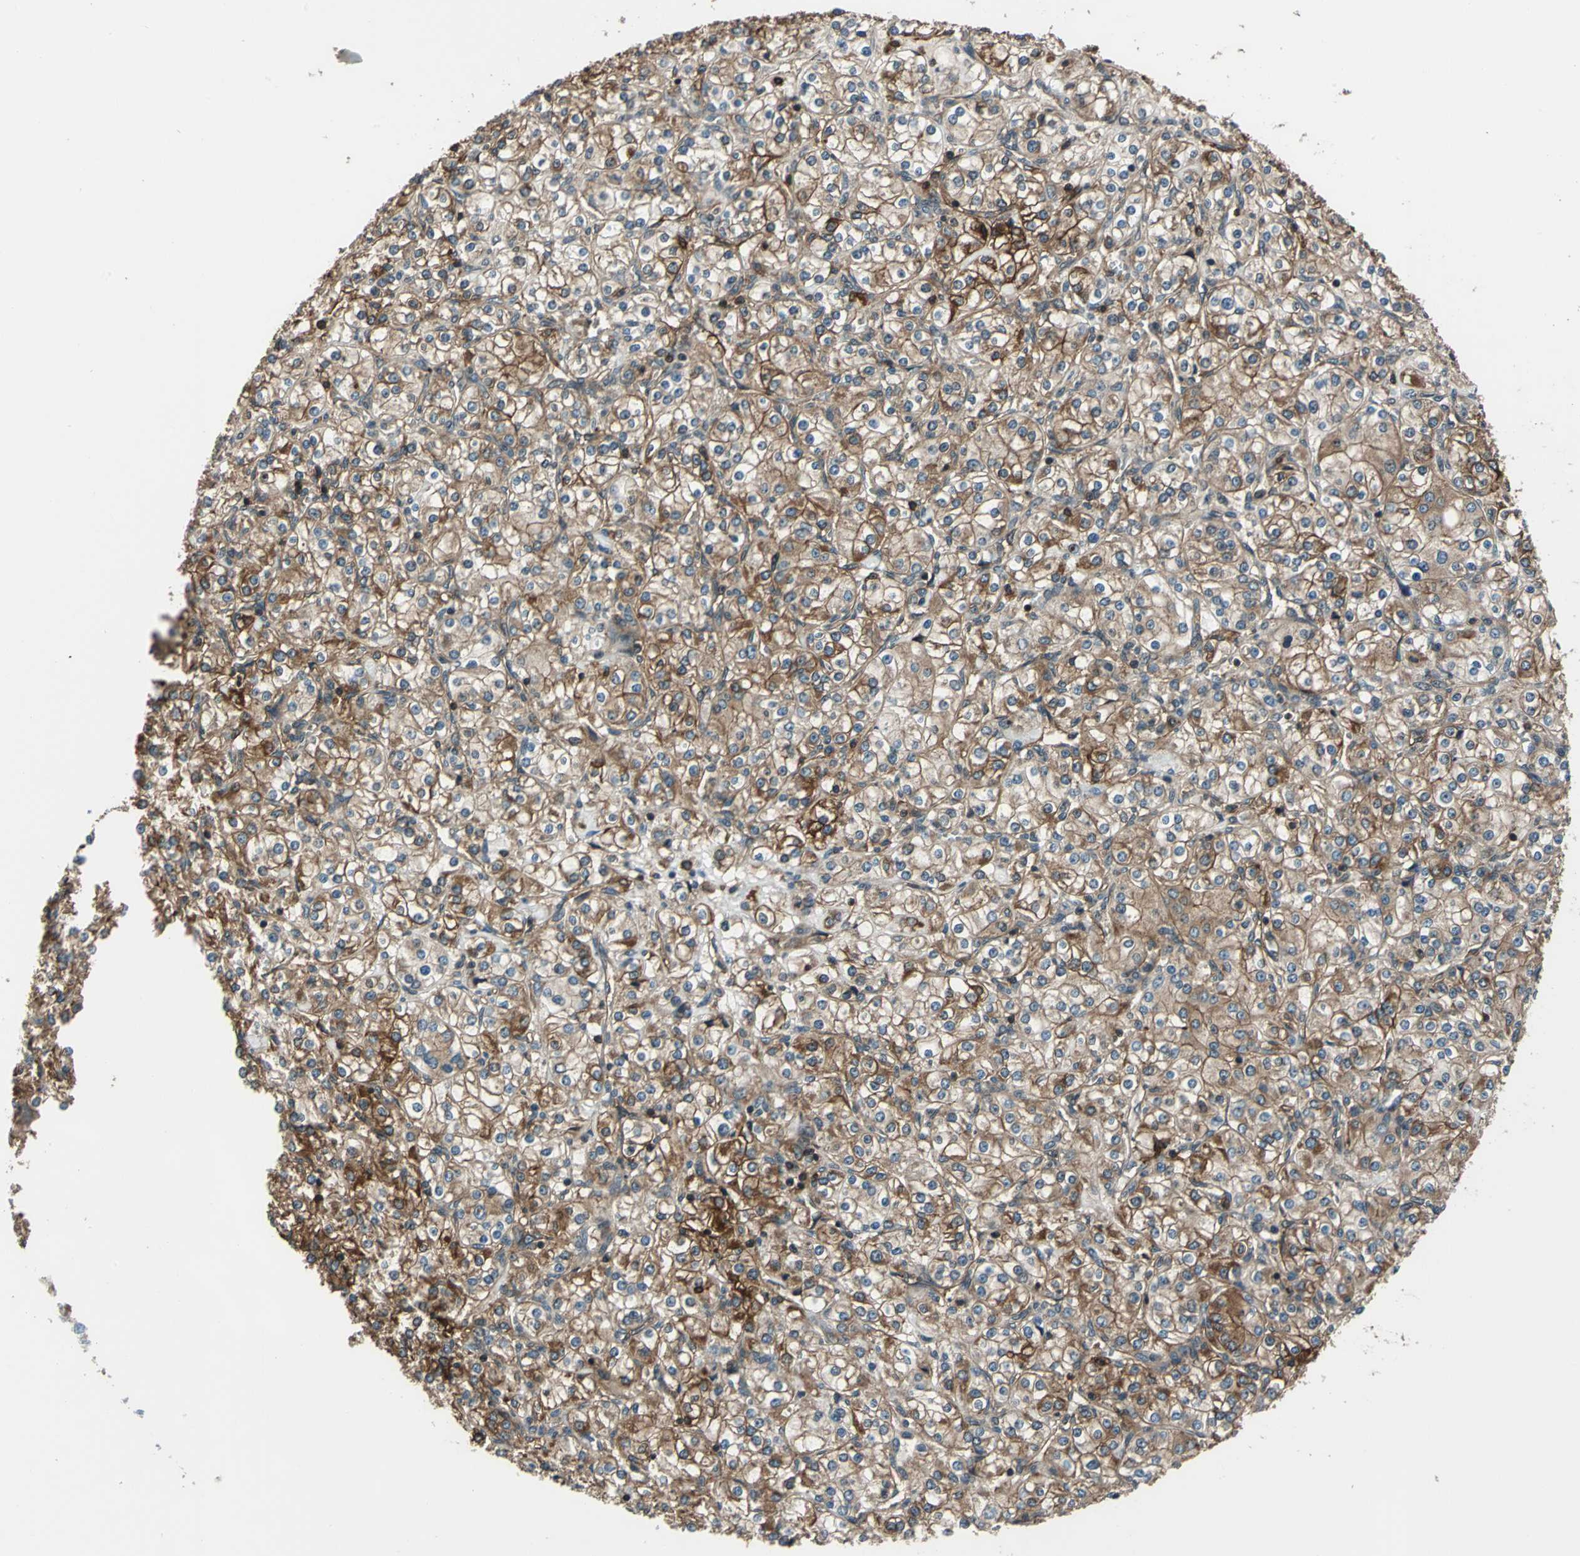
{"staining": {"intensity": "moderate", "quantity": ">75%", "location": "cytoplasmic/membranous"}, "tissue": "renal cancer", "cell_type": "Tumor cells", "image_type": "cancer", "snomed": [{"axis": "morphology", "description": "Adenocarcinoma, NOS"}, {"axis": "topography", "description": "Kidney"}], "caption": "Immunohistochemistry (IHC) histopathology image of renal cancer stained for a protein (brown), which shows medium levels of moderate cytoplasmic/membranous expression in approximately >75% of tumor cells.", "gene": "NR2C2", "patient": {"sex": "male", "age": 77}}